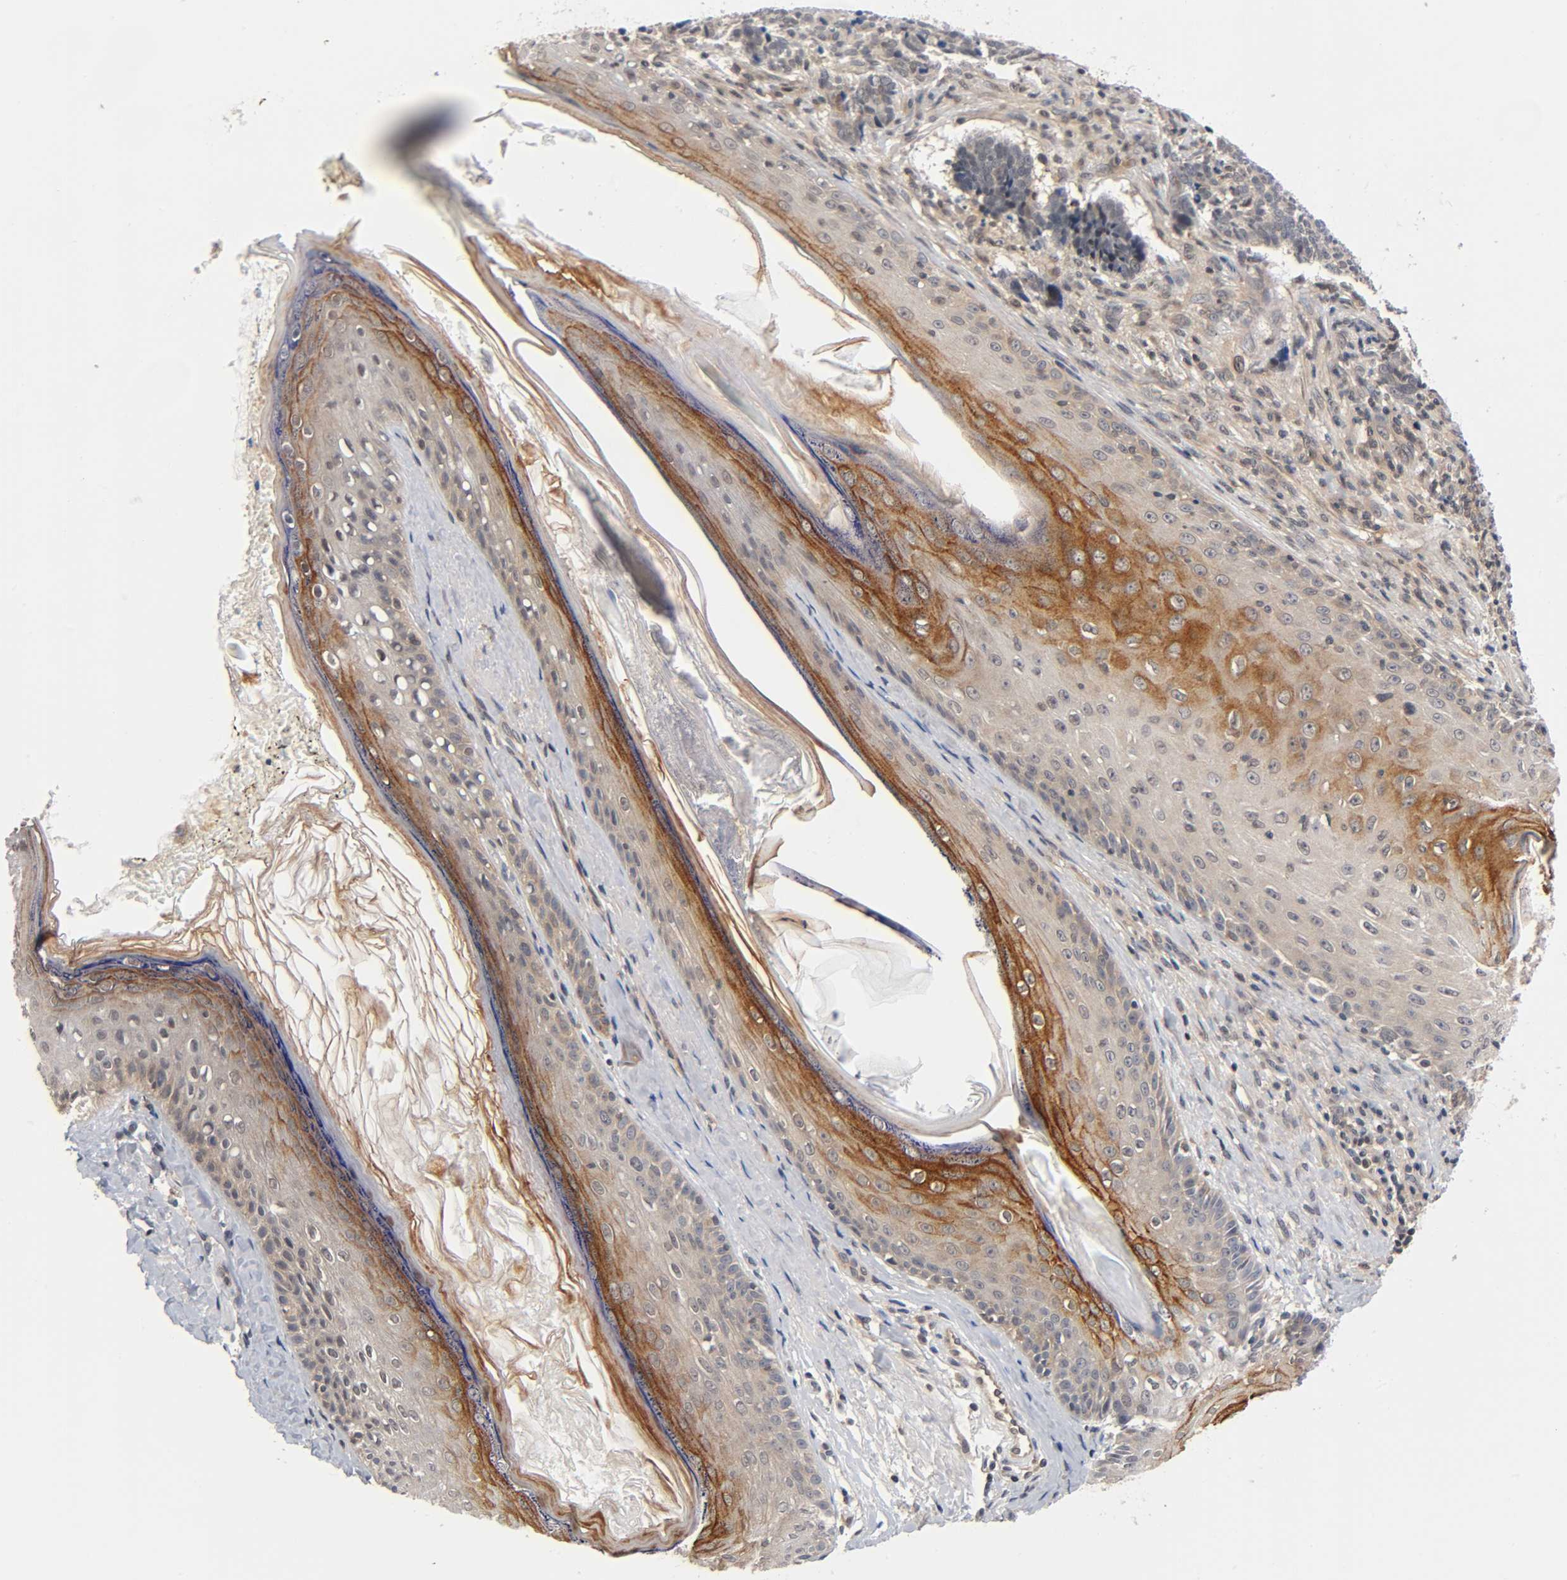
{"staining": {"intensity": "weak", "quantity": "25%-75%", "location": "cytoplasmic/membranous"}, "tissue": "skin cancer", "cell_type": "Tumor cells", "image_type": "cancer", "snomed": [{"axis": "morphology", "description": "Basal cell carcinoma"}, {"axis": "topography", "description": "Skin"}], "caption": "Tumor cells demonstrate weak cytoplasmic/membranous staining in about 25%-75% of cells in skin basal cell carcinoma.", "gene": "PRKAB1", "patient": {"sex": "male", "age": 84}}